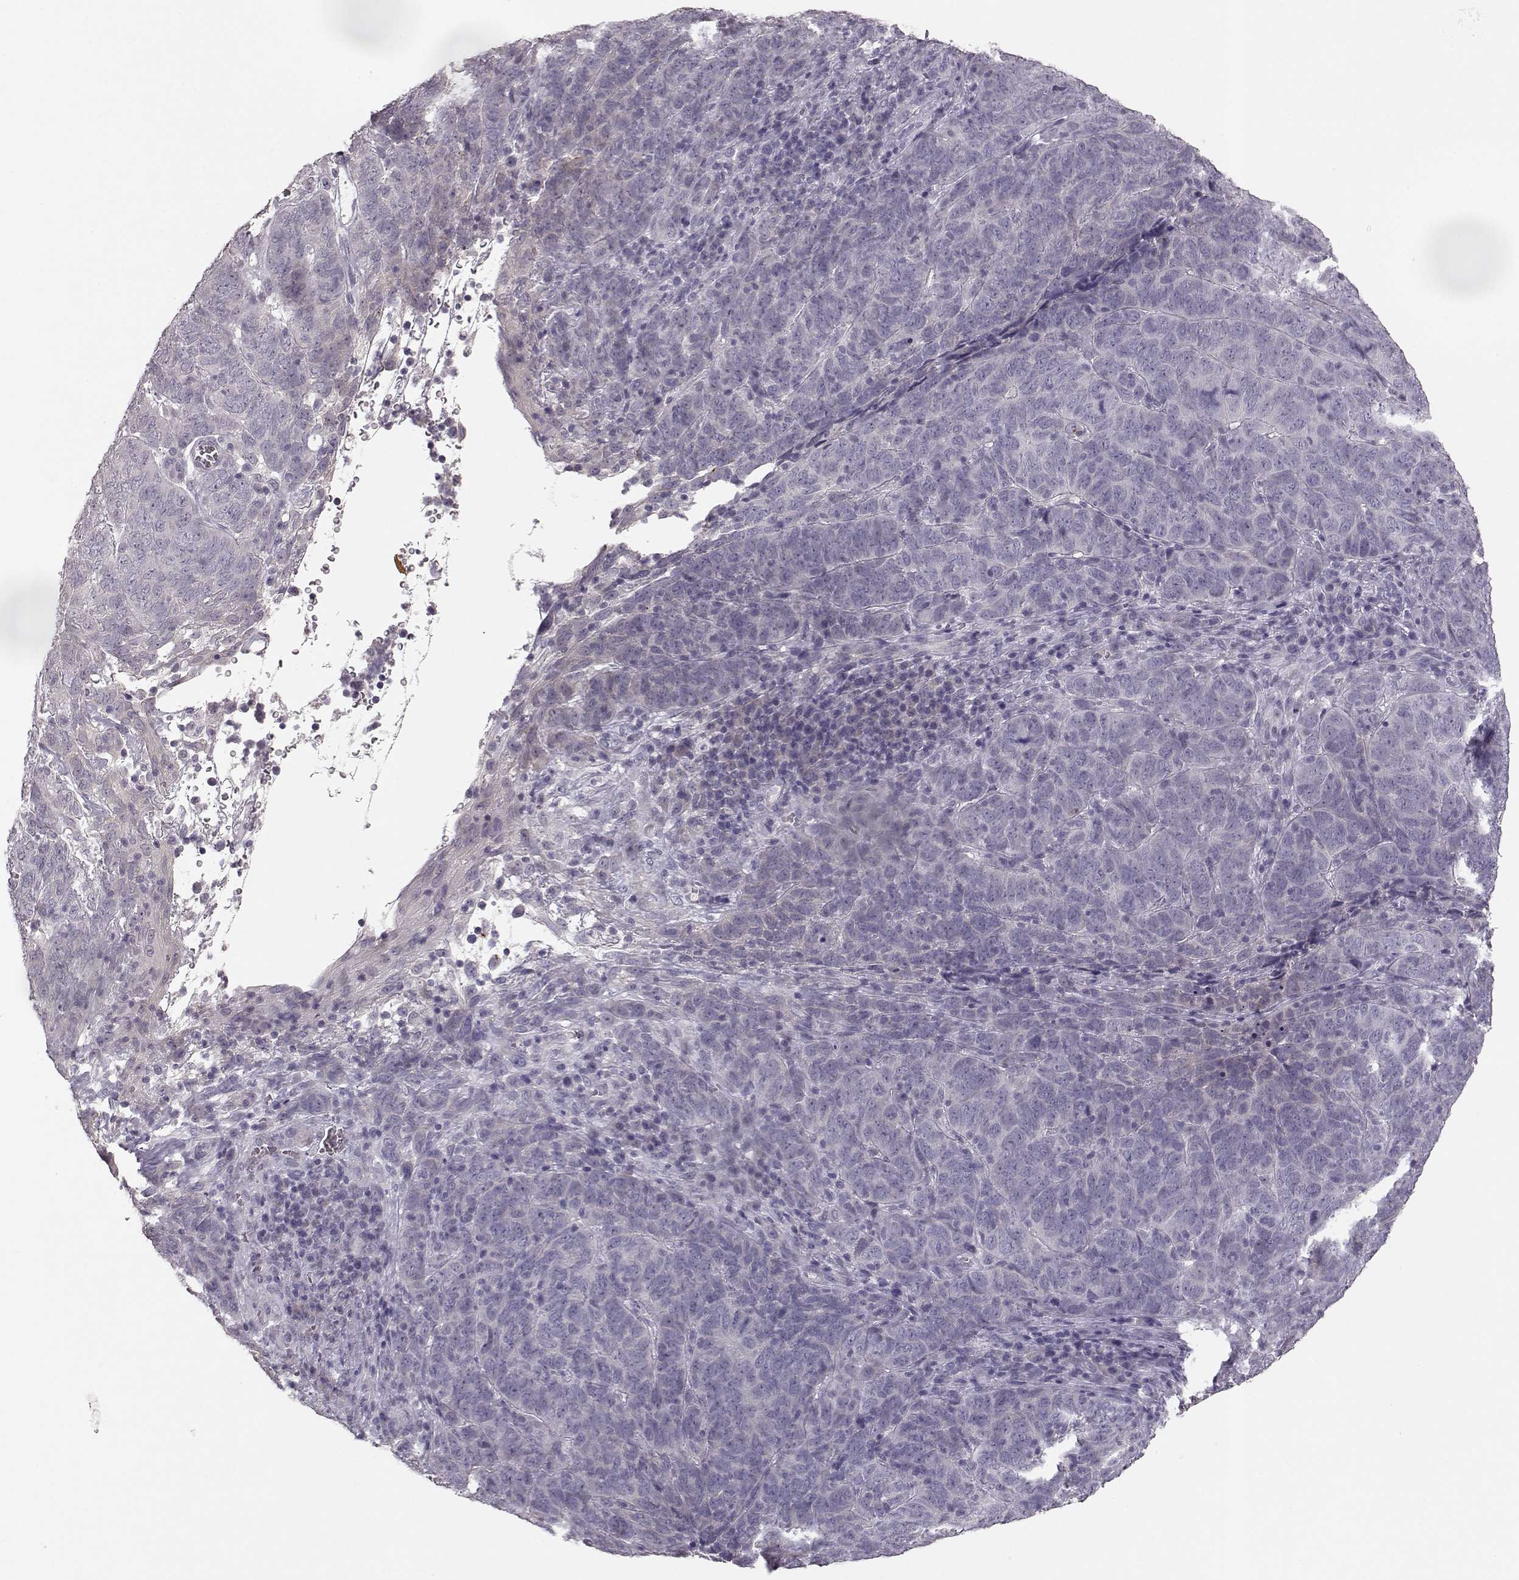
{"staining": {"intensity": "negative", "quantity": "none", "location": "none"}, "tissue": "skin cancer", "cell_type": "Tumor cells", "image_type": "cancer", "snomed": [{"axis": "morphology", "description": "Squamous cell carcinoma, NOS"}, {"axis": "topography", "description": "Skin"}, {"axis": "topography", "description": "Anal"}], "caption": "Immunohistochemical staining of human skin cancer shows no significant expression in tumor cells. Brightfield microscopy of immunohistochemistry stained with DAB (brown) and hematoxylin (blue), captured at high magnification.", "gene": "GHR", "patient": {"sex": "female", "age": 51}}